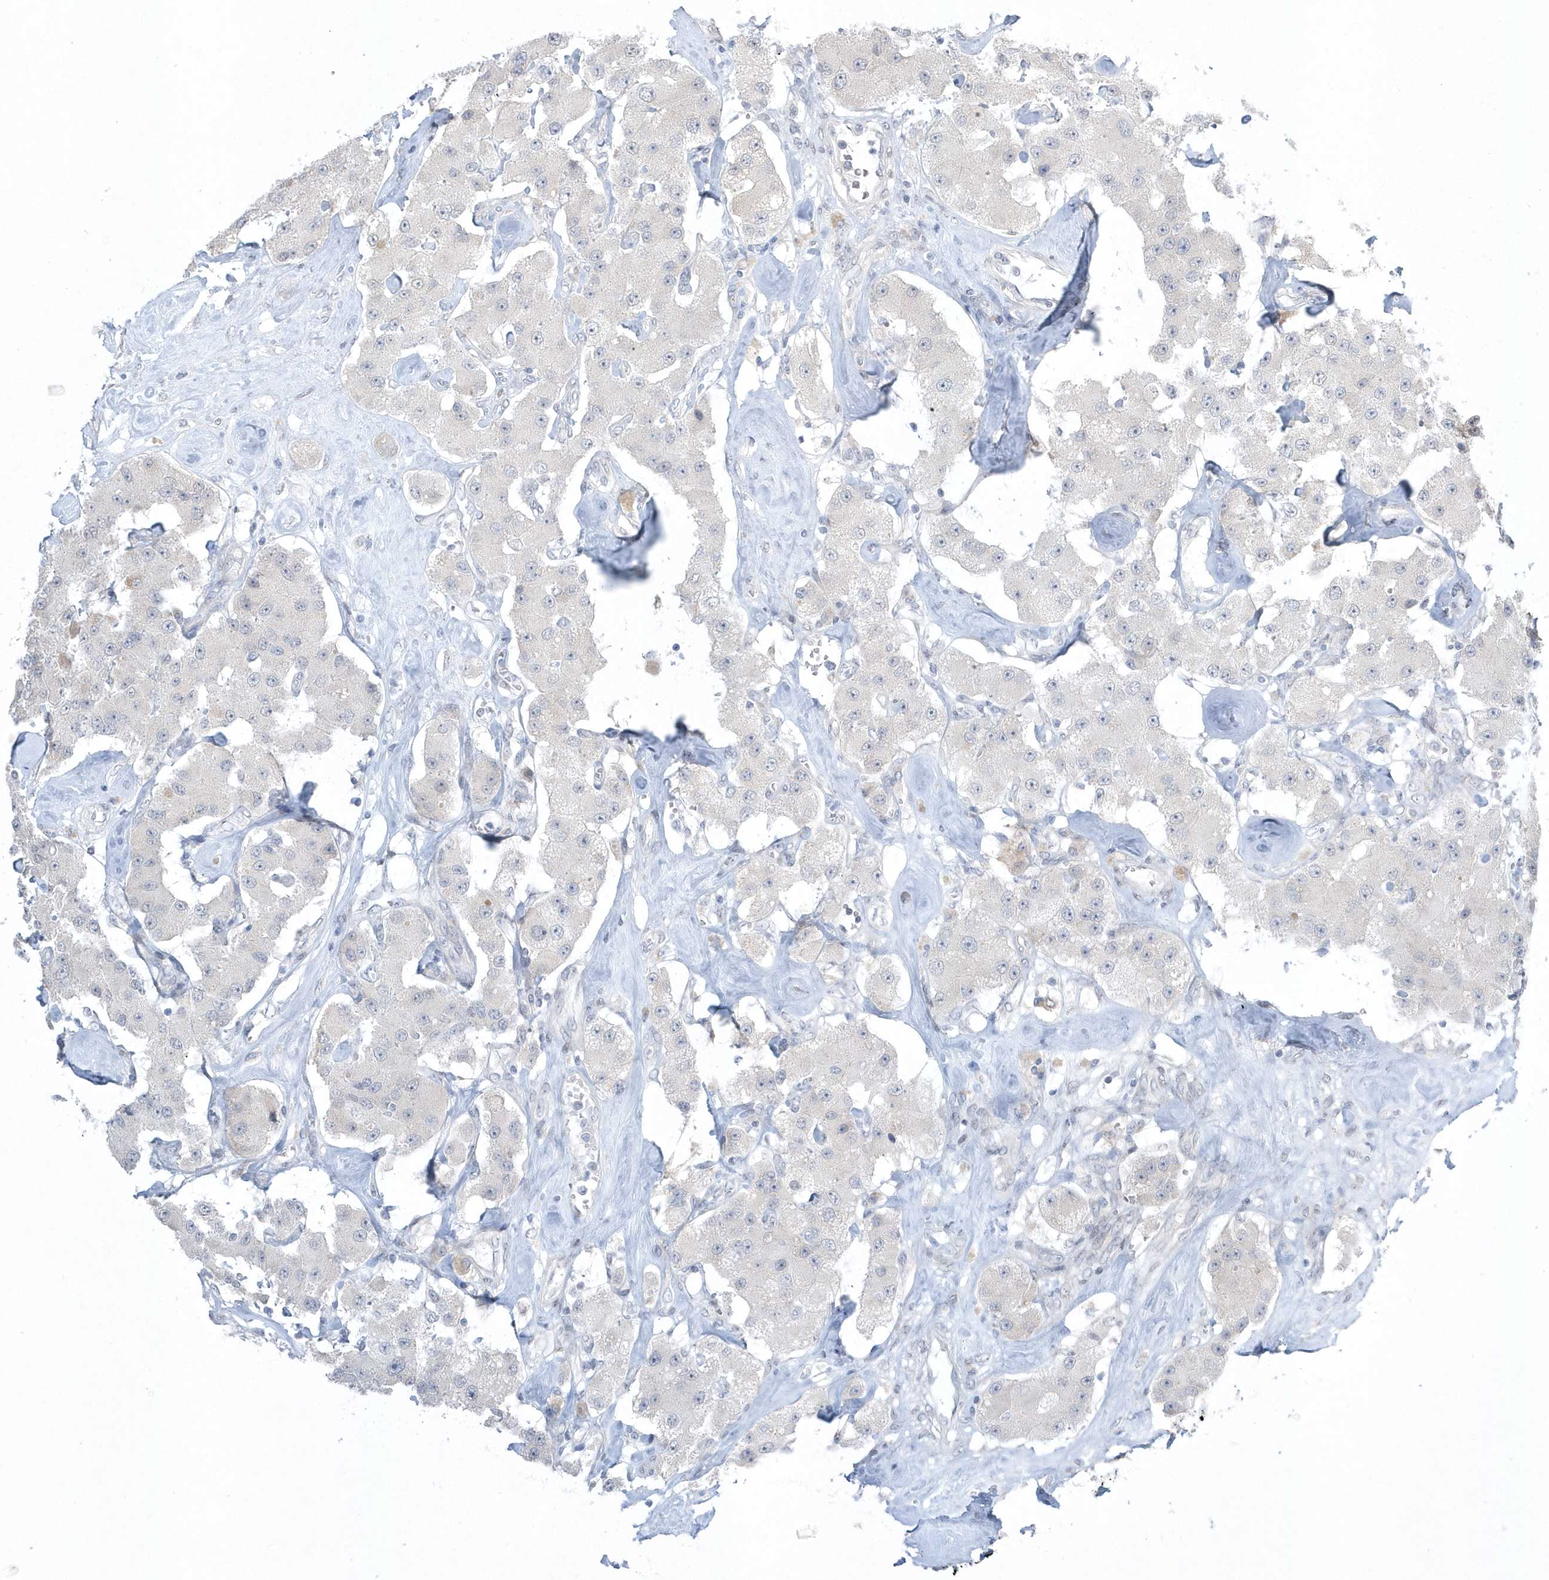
{"staining": {"intensity": "negative", "quantity": "none", "location": "none"}, "tissue": "carcinoid", "cell_type": "Tumor cells", "image_type": "cancer", "snomed": [{"axis": "morphology", "description": "Carcinoid, malignant, NOS"}, {"axis": "topography", "description": "Pancreas"}], "caption": "An immunohistochemistry histopathology image of carcinoid (malignant) is shown. There is no staining in tumor cells of carcinoid (malignant). (Immunohistochemistry (ihc), brightfield microscopy, high magnification).", "gene": "ZC3H12D", "patient": {"sex": "male", "age": 41}}